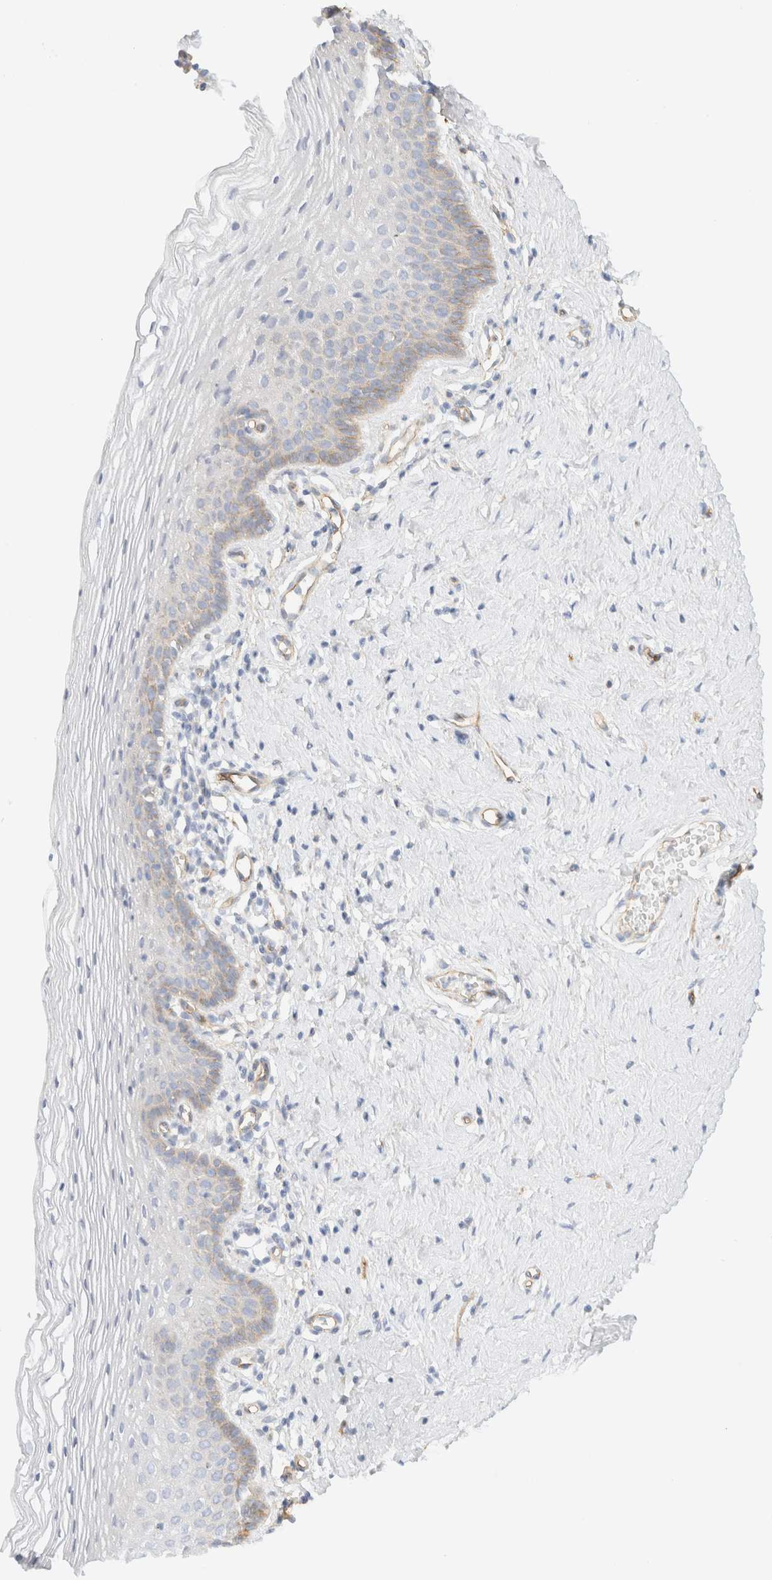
{"staining": {"intensity": "weak", "quantity": "<25%", "location": "cytoplasmic/membranous"}, "tissue": "vagina", "cell_type": "Squamous epithelial cells", "image_type": "normal", "snomed": [{"axis": "morphology", "description": "Normal tissue, NOS"}, {"axis": "topography", "description": "Vagina"}], "caption": "IHC micrograph of normal vagina stained for a protein (brown), which demonstrates no positivity in squamous epithelial cells. (DAB (3,3'-diaminobenzidine) immunohistochemistry (IHC), high magnification).", "gene": "CYB5R4", "patient": {"sex": "female", "age": 32}}